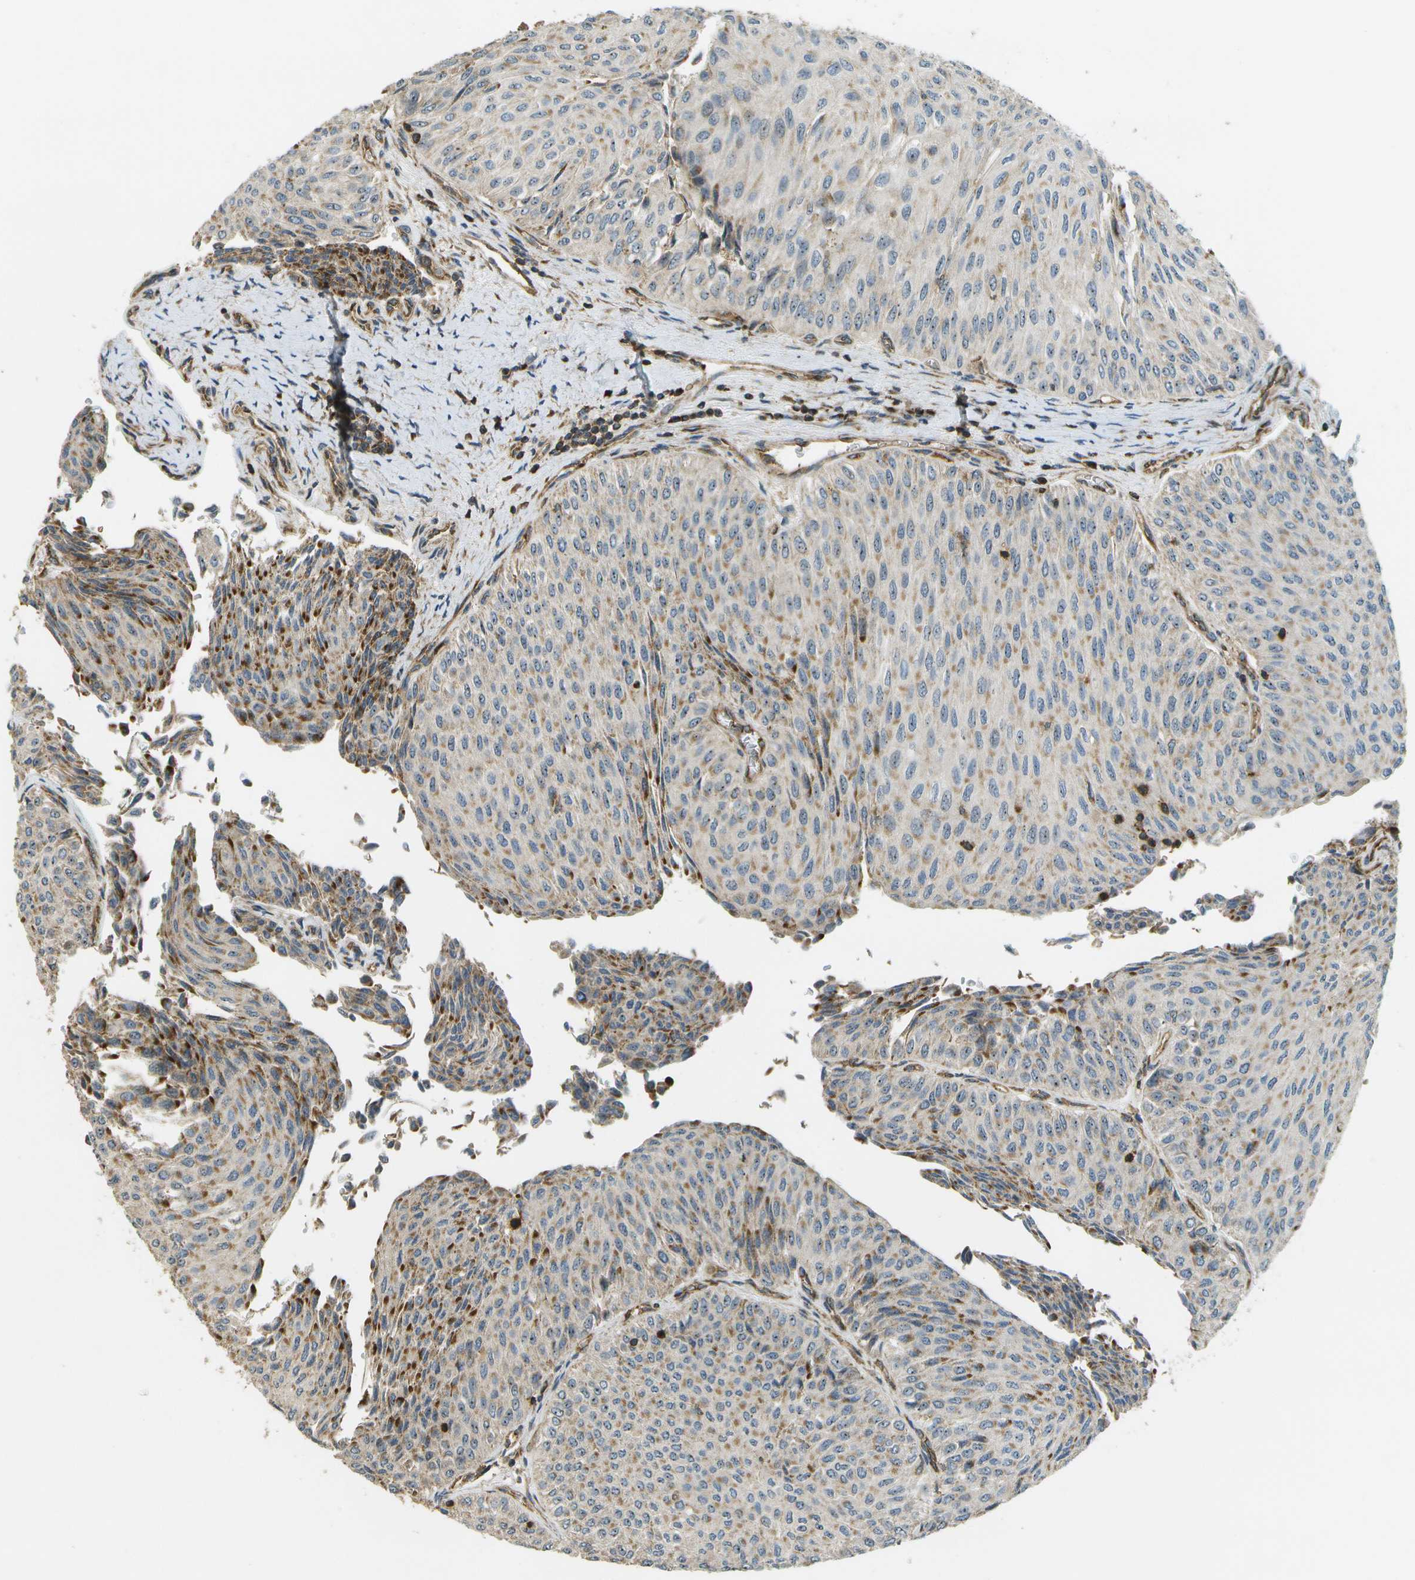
{"staining": {"intensity": "moderate", "quantity": ">75%", "location": "cytoplasmic/membranous"}, "tissue": "urothelial cancer", "cell_type": "Tumor cells", "image_type": "cancer", "snomed": [{"axis": "morphology", "description": "Urothelial carcinoma, Low grade"}, {"axis": "topography", "description": "Urinary bladder"}], "caption": "Low-grade urothelial carcinoma stained for a protein (brown) reveals moderate cytoplasmic/membranous positive positivity in about >75% of tumor cells.", "gene": "LRP12", "patient": {"sex": "male", "age": 78}}